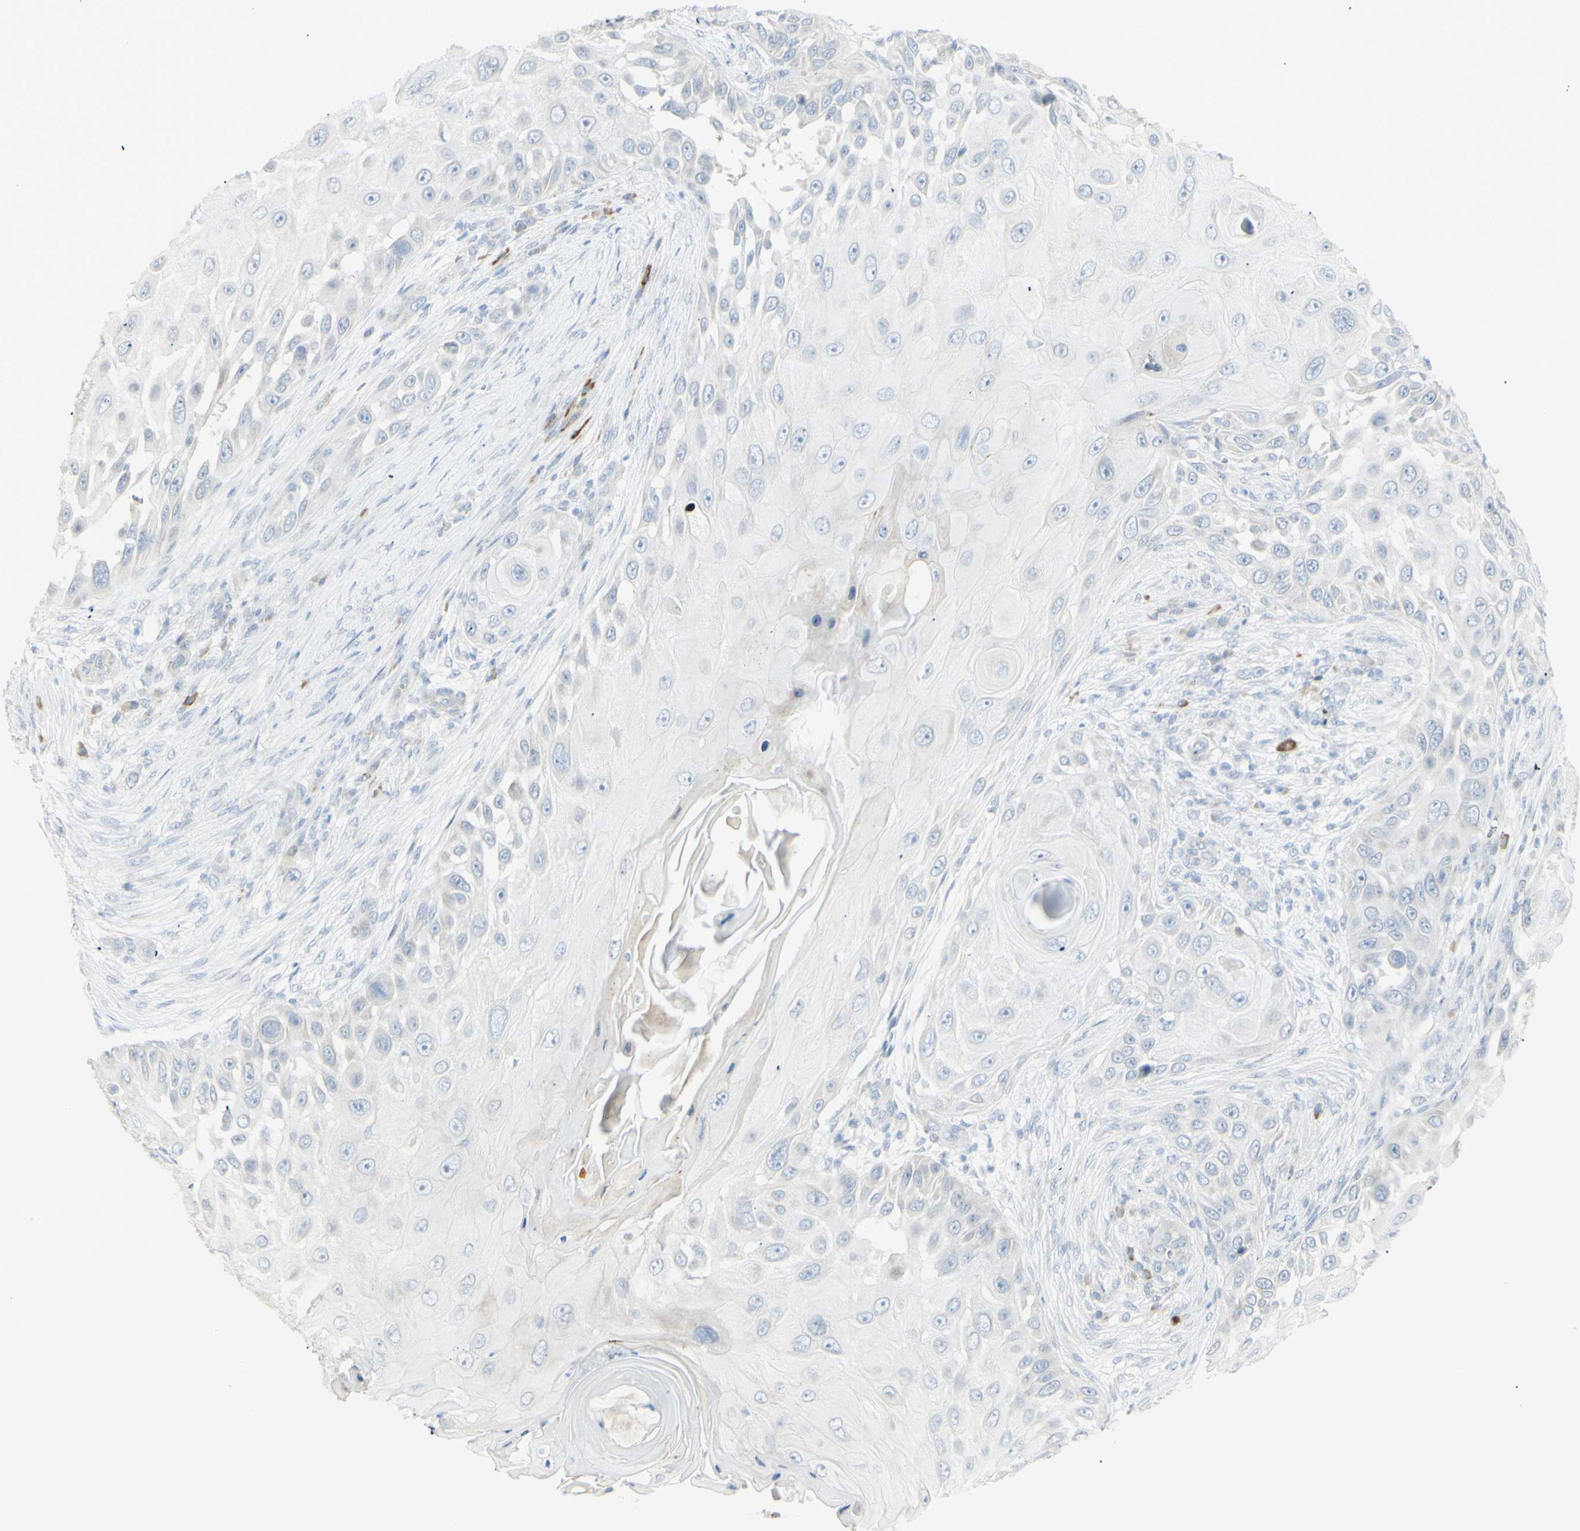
{"staining": {"intensity": "negative", "quantity": "none", "location": "none"}, "tissue": "skin cancer", "cell_type": "Tumor cells", "image_type": "cancer", "snomed": [{"axis": "morphology", "description": "Squamous cell carcinoma, NOS"}, {"axis": "topography", "description": "Skin"}], "caption": "Tumor cells show no significant protein positivity in skin cancer.", "gene": "NDST4", "patient": {"sex": "female", "age": 44}}